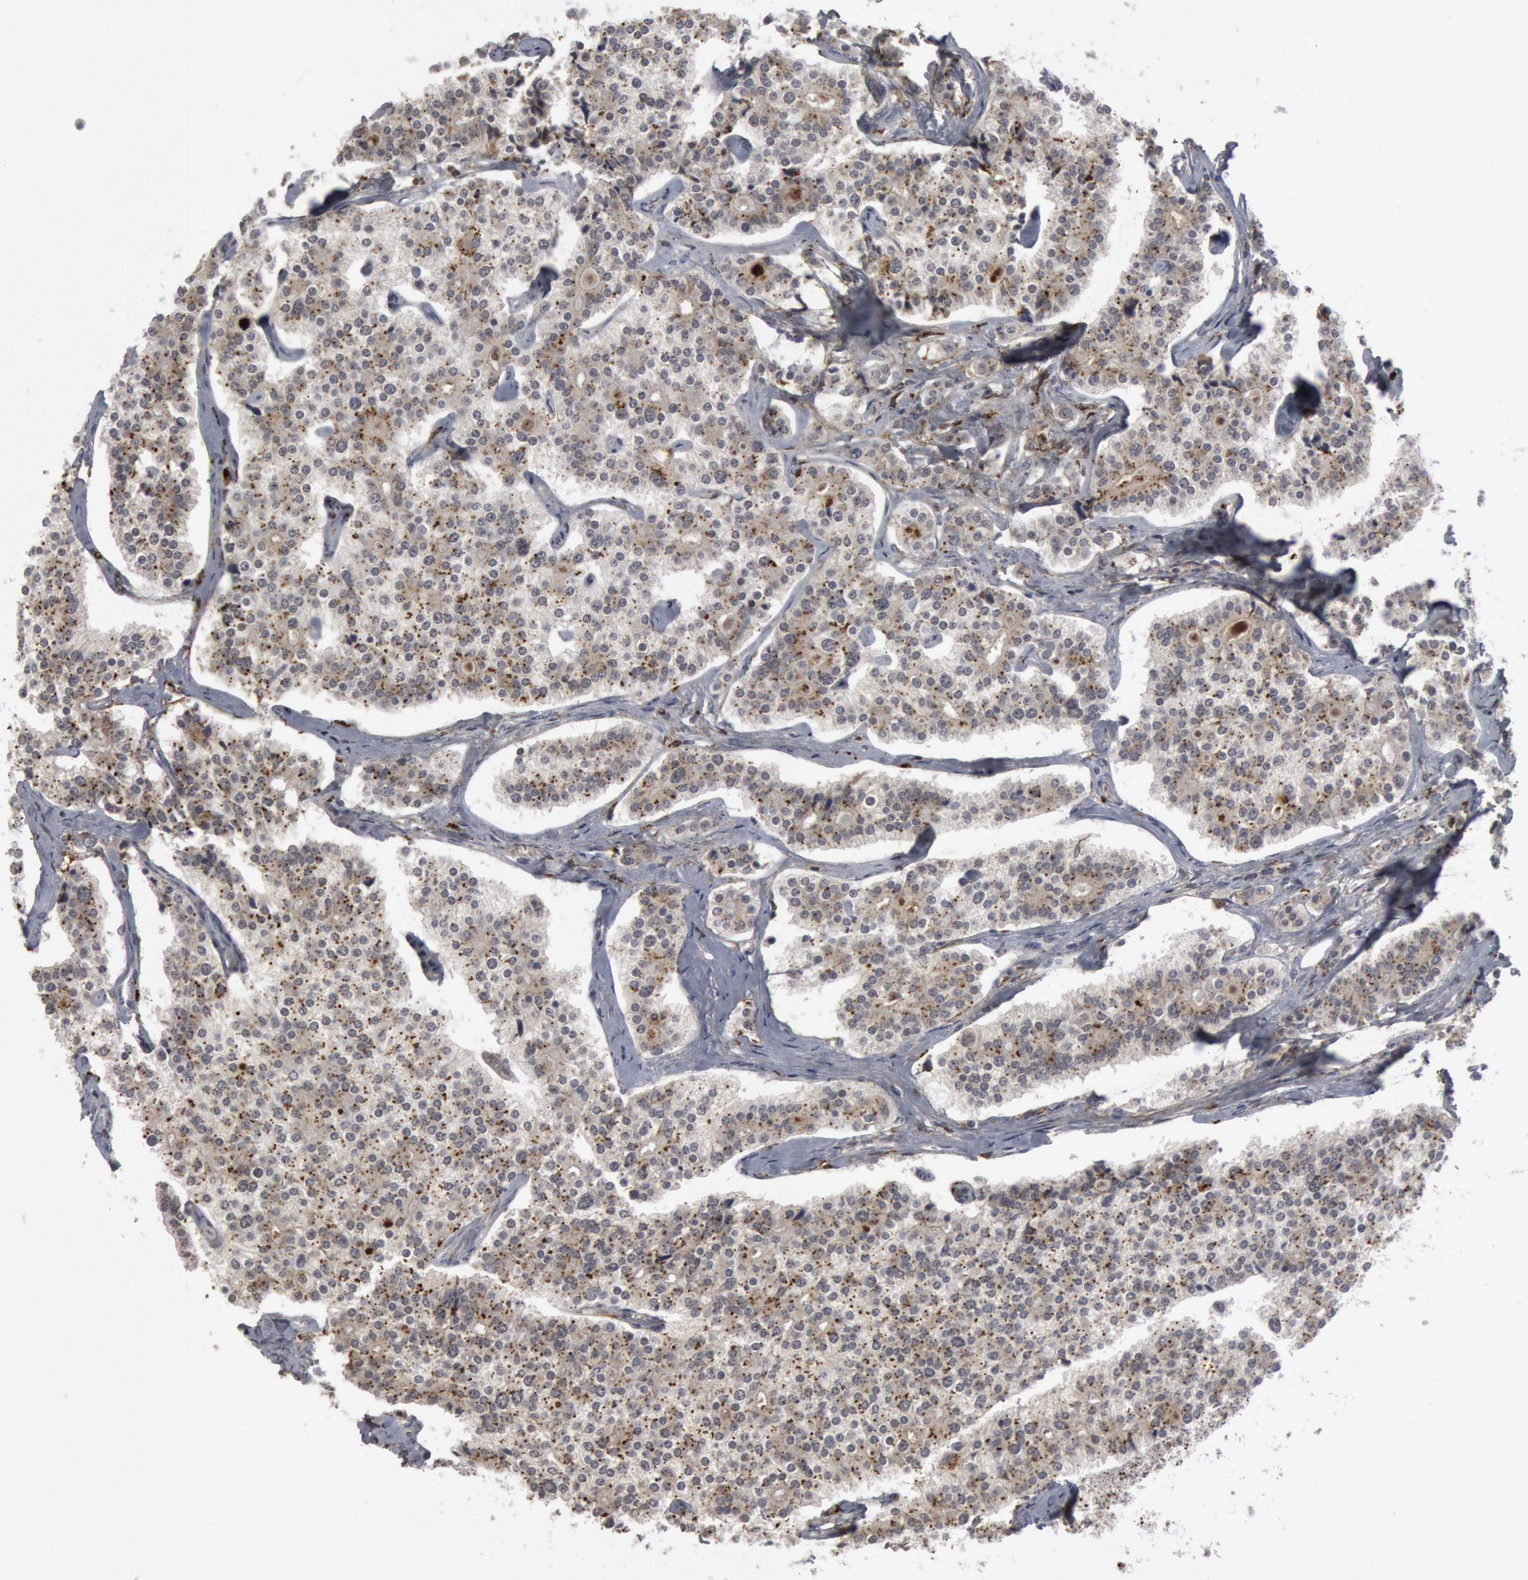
{"staining": {"intensity": "moderate", "quantity": "25%-75%", "location": "cytoplasmic/membranous"}, "tissue": "carcinoid", "cell_type": "Tumor cells", "image_type": "cancer", "snomed": [{"axis": "morphology", "description": "Carcinoid, malignant, NOS"}, {"axis": "topography", "description": "Small intestine"}], "caption": "Brown immunohistochemical staining in human carcinoid shows moderate cytoplasmic/membranous positivity in about 25%-75% of tumor cells. (brown staining indicates protein expression, while blue staining denotes nuclei).", "gene": "C1QC", "patient": {"sex": "male", "age": 63}}